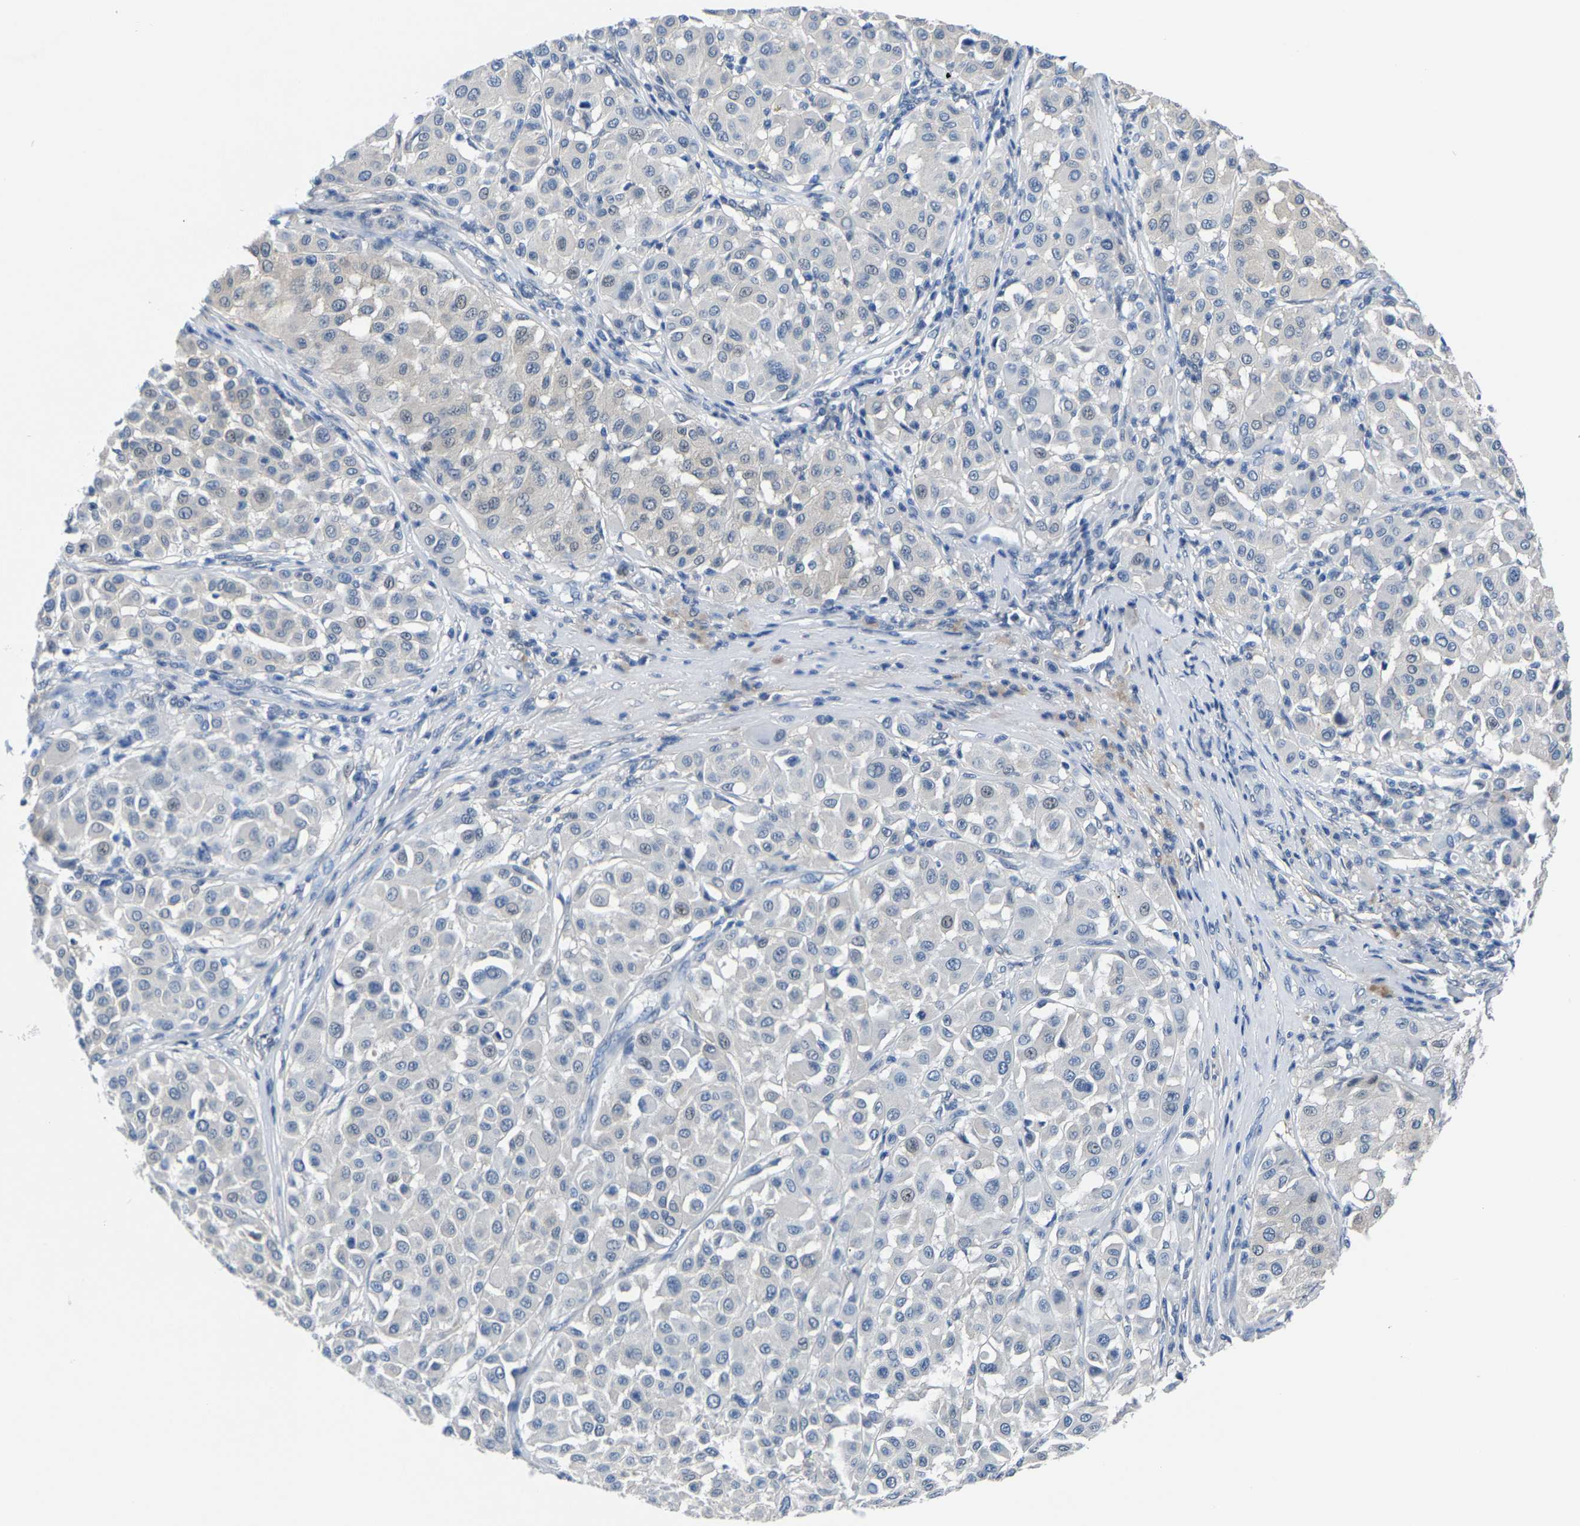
{"staining": {"intensity": "negative", "quantity": "none", "location": "none"}, "tissue": "melanoma", "cell_type": "Tumor cells", "image_type": "cancer", "snomed": [{"axis": "morphology", "description": "Malignant melanoma, Metastatic site"}, {"axis": "topography", "description": "Soft tissue"}], "caption": "DAB (3,3'-diaminobenzidine) immunohistochemical staining of malignant melanoma (metastatic site) reveals no significant staining in tumor cells.", "gene": "SSH3", "patient": {"sex": "male", "age": 41}}